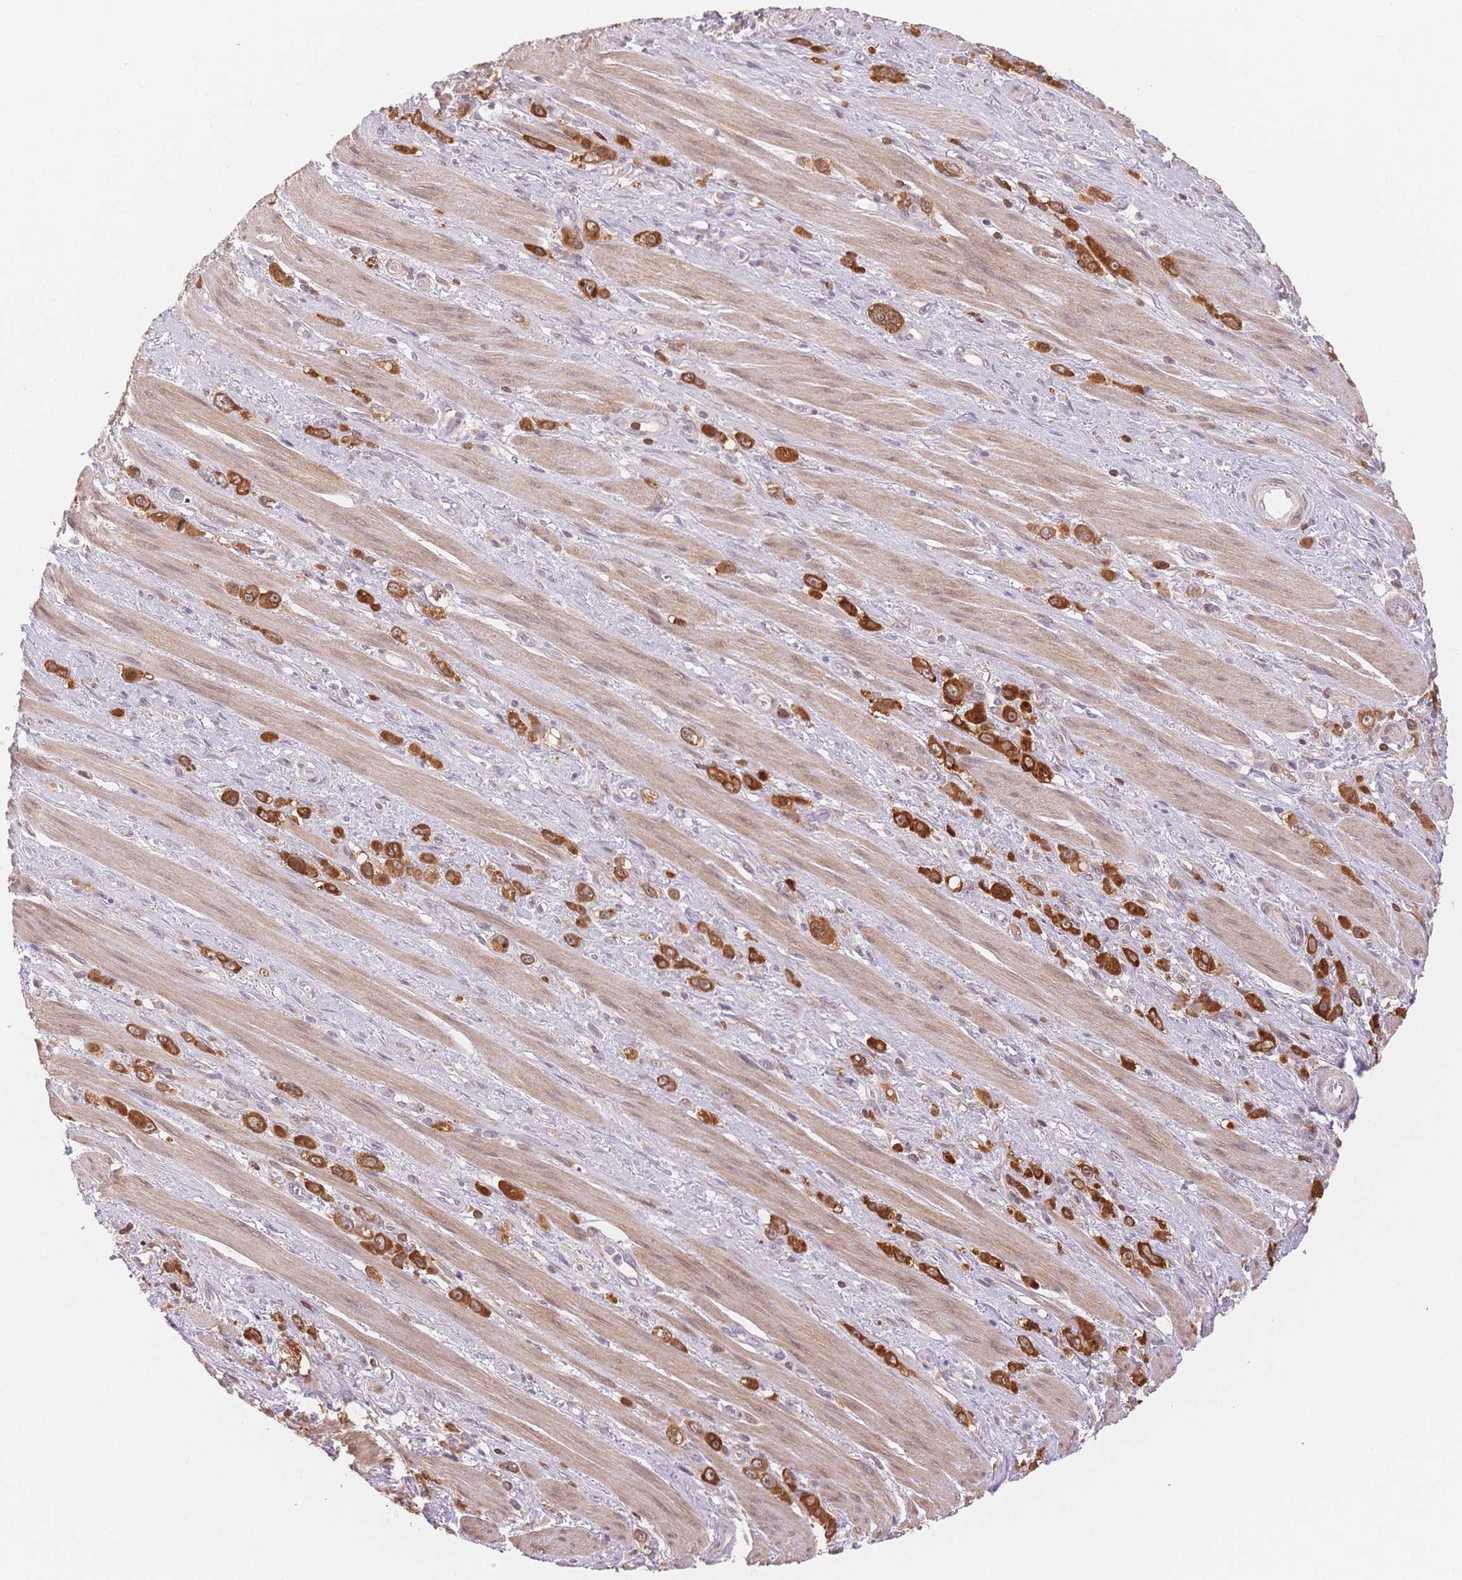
{"staining": {"intensity": "strong", "quantity": ">75%", "location": "cytoplasmic/membranous"}, "tissue": "stomach cancer", "cell_type": "Tumor cells", "image_type": "cancer", "snomed": [{"axis": "morphology", "description": "Adenocarcinoma, NOS"}, {"axis": "topography", "description": "Stomach, upper"}], "caption": "Tumor cells display high levels of strong cytoplasmic/membranous staining in about >75% of cells in stomach adenocarcinoma.", "gene": "STK39", "patient": {"sex": "male", "age": 75}}